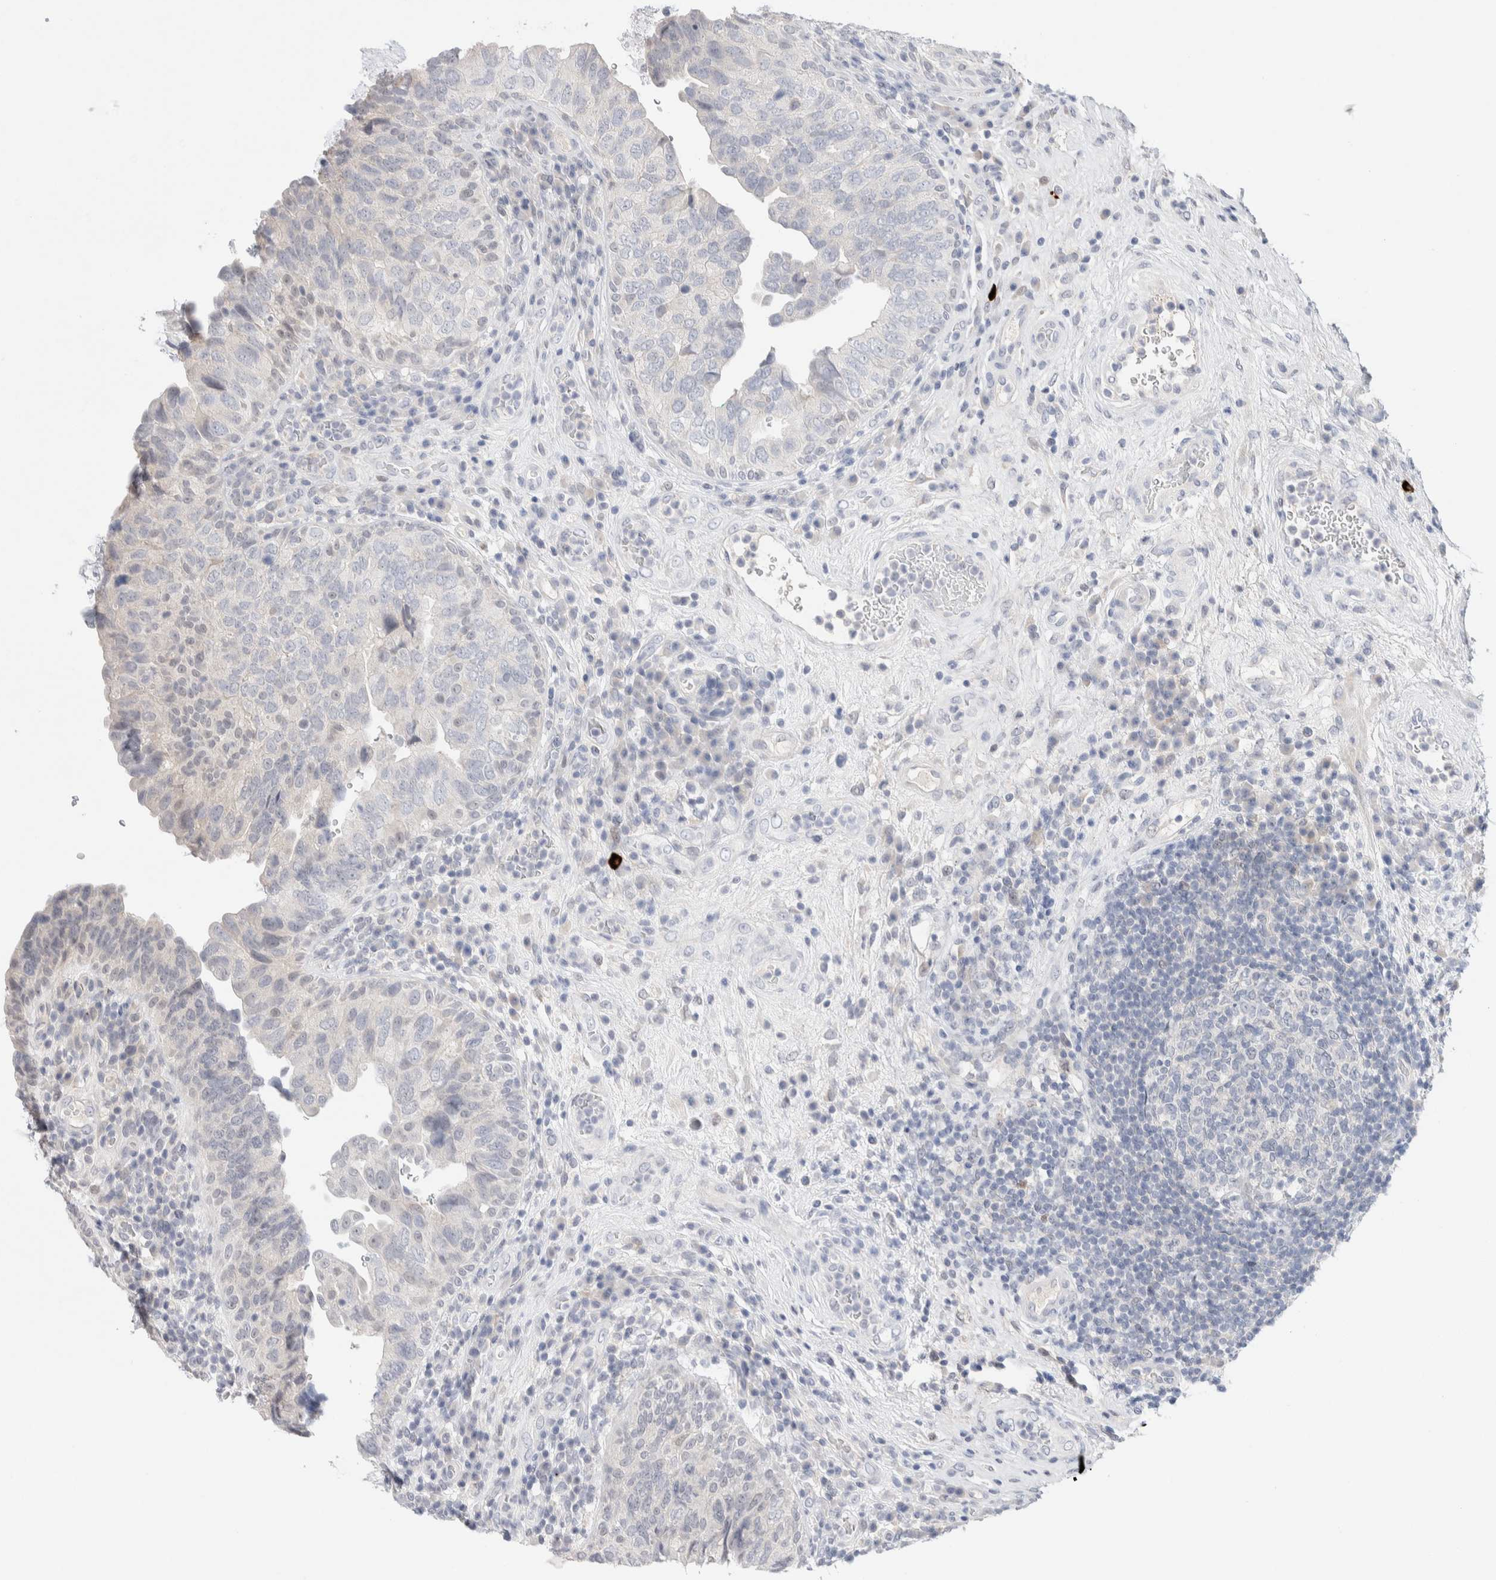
{"staining": {"intensity": "negative", "quantity": "none", "location": "none"}, "tissue": "urothelial cancer", "cell_type": "Tumor cells", "image_type": "cancer", "snomed": [{"axis": "morphology", "description": "Urothelial carcinoma, High grade"}, {"axis": "topography", "description": "Urinary bladder"}], "caption": "Urothelial cancer was stained to show a protein in brown. There is no significant positivity in tumor cells. (DAB (3,3'-diaminobenzidine) immunohistochemistry with hematoxylin counter stain).", "gene": "DNAJB6", "patient": {"sex": "female", "age": 82}}